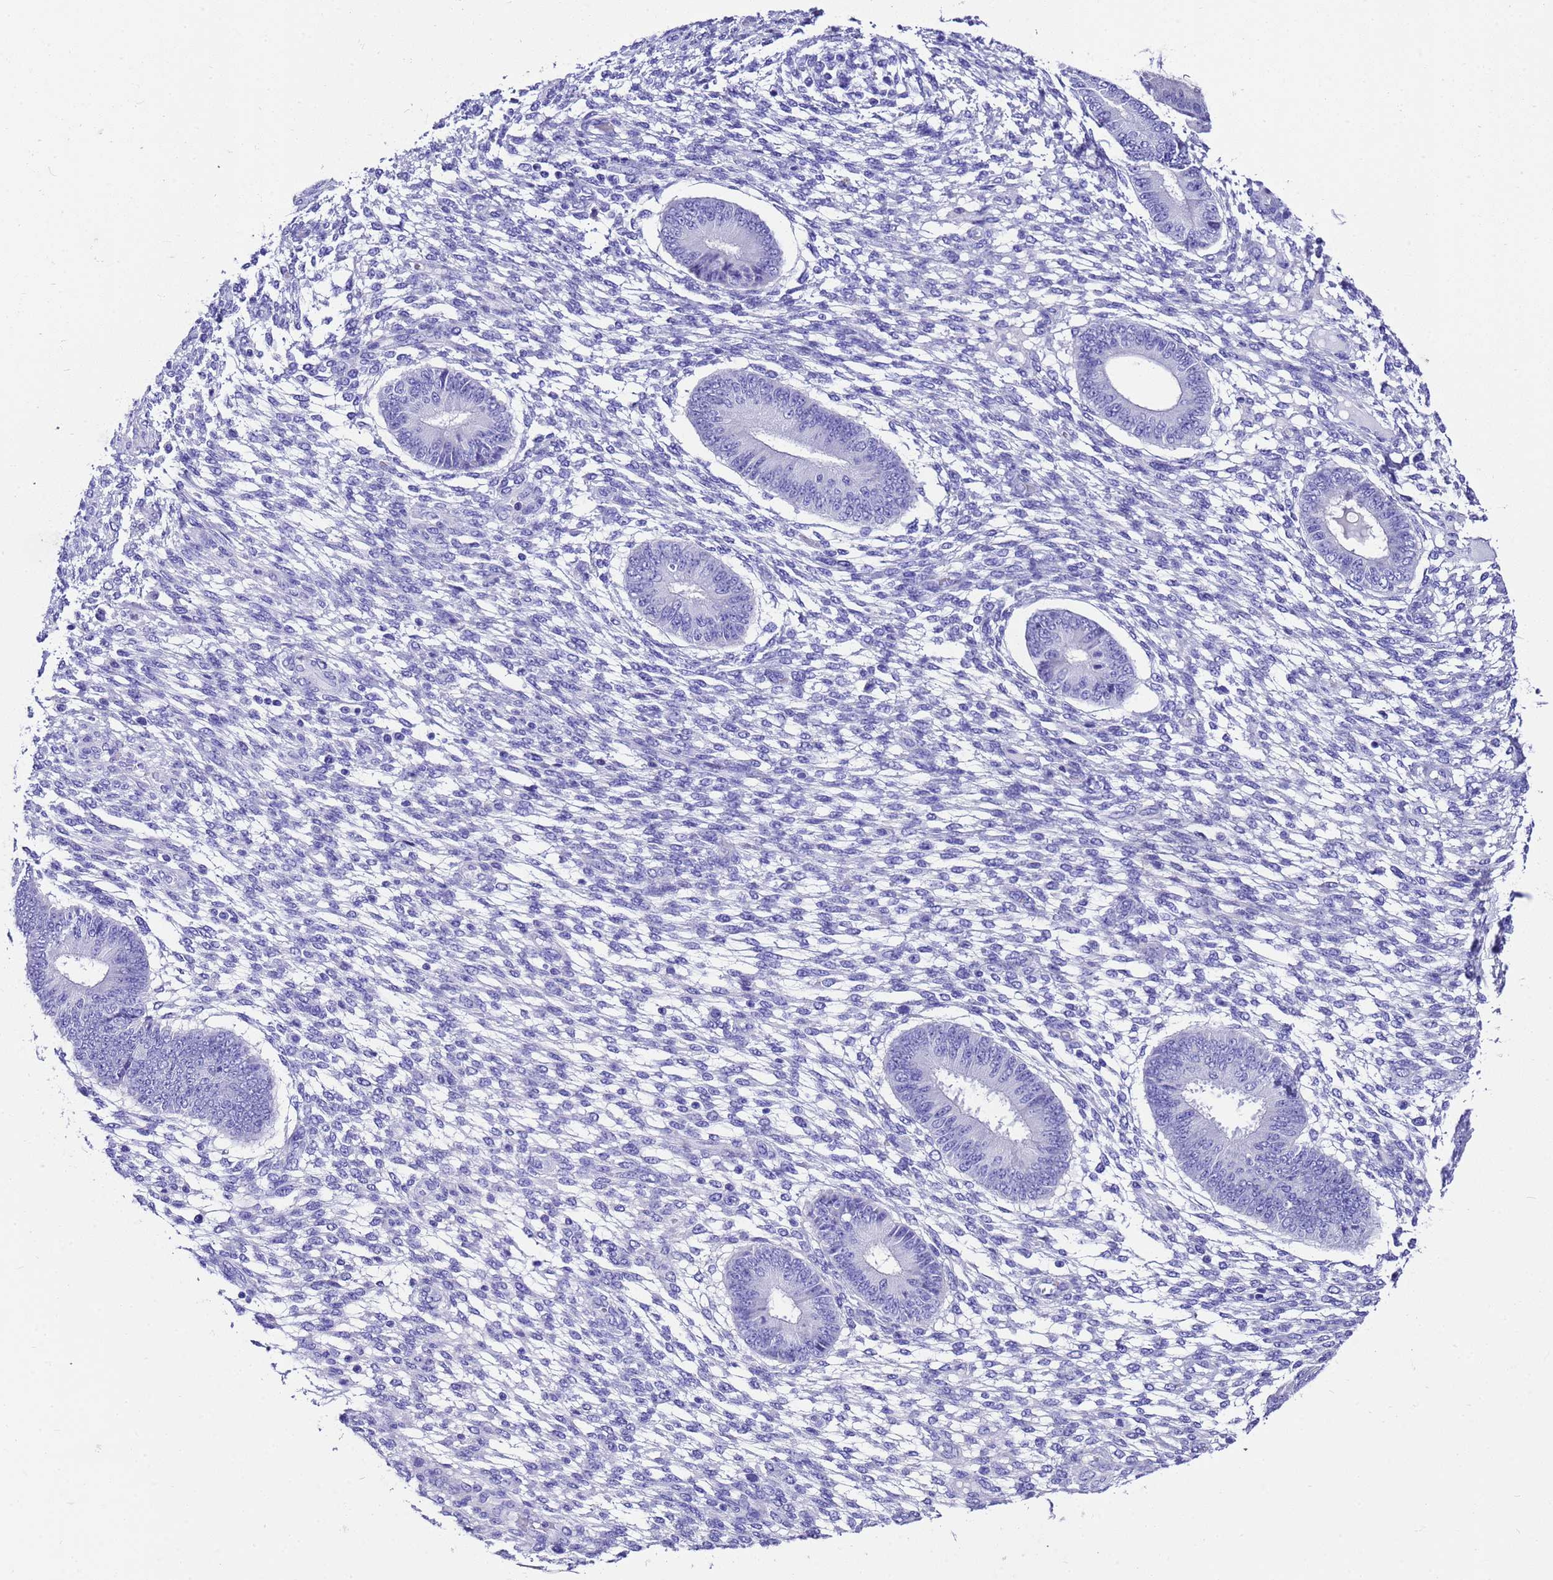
{"staining": {"intensity": "negative", "quantity": "none", "location": "none"}, "tissue": "endometrium", "cell_type": "Cells in endometrial stroma", "image_type": "normal", "snomed": [{"axis": "morphology", "description": "Normal tissue, NOS"}, {"axis": "topography", "description": "Endometrium"}], "caption": "This is an IHC micrograph of benign endometrium. There is no staining in cells in endometrial stroma.", "gene": "UGT2A1", "patient": {"sex": "female", "age": 49}}